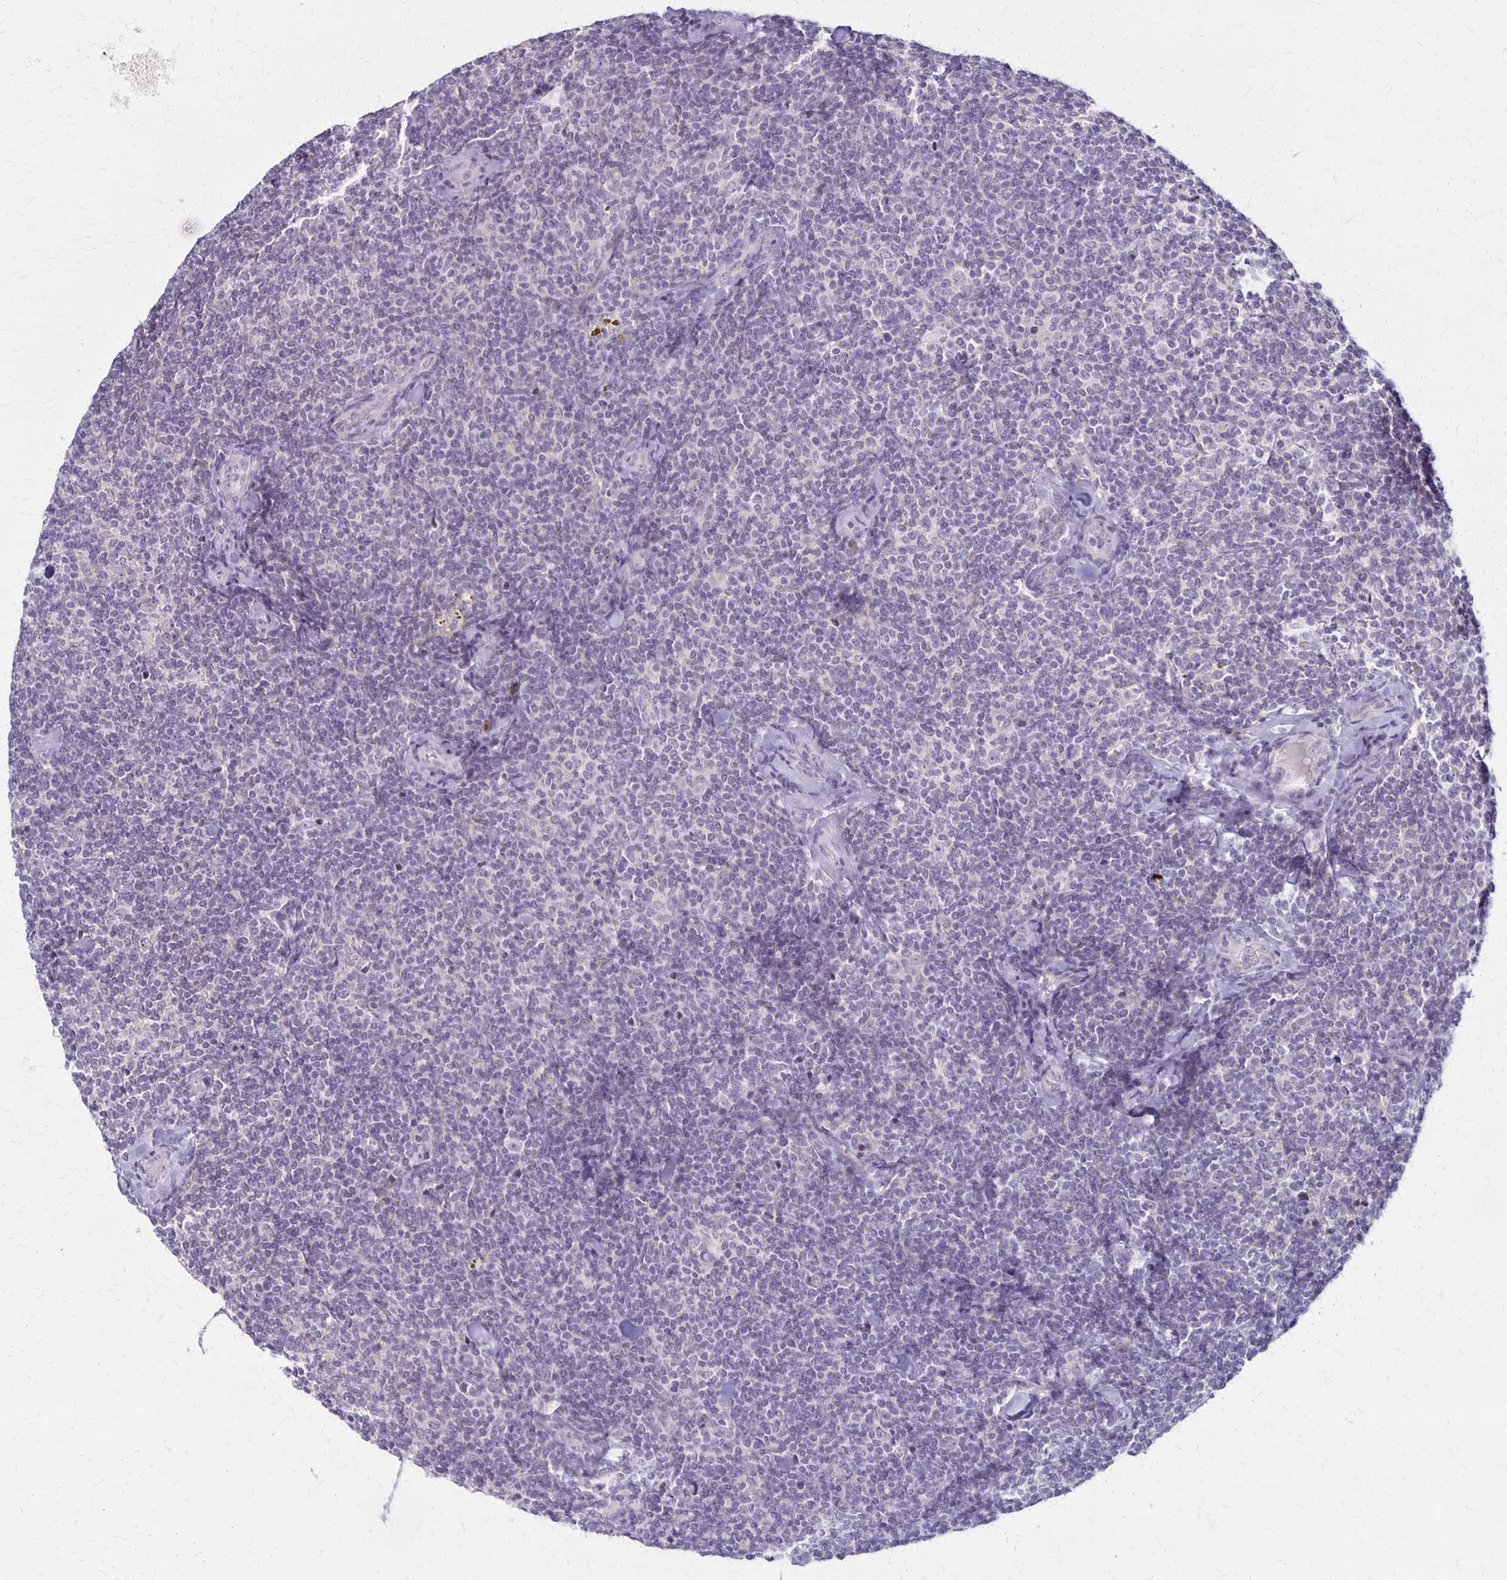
{"staining": {"intensity": "negative", "quantity": "none", "location": "none"}, "tissue": "lymphoma", "cell_type": "Tumor cells", "image_type": "cancer", "snomed": [{"axis": "morphology", "description": "Malignant lymphoma, non-Hodgkin's type, Low grade"}, {"axis": "topography", "description": "Lymph node"}], "caption": "Tumor cells show no significant protein staining in low-grade malignant lymphoma, non-Hodgkin's type.", "gene": "SLC35E2B", "patient": {"sex": "female", "age": 56}}